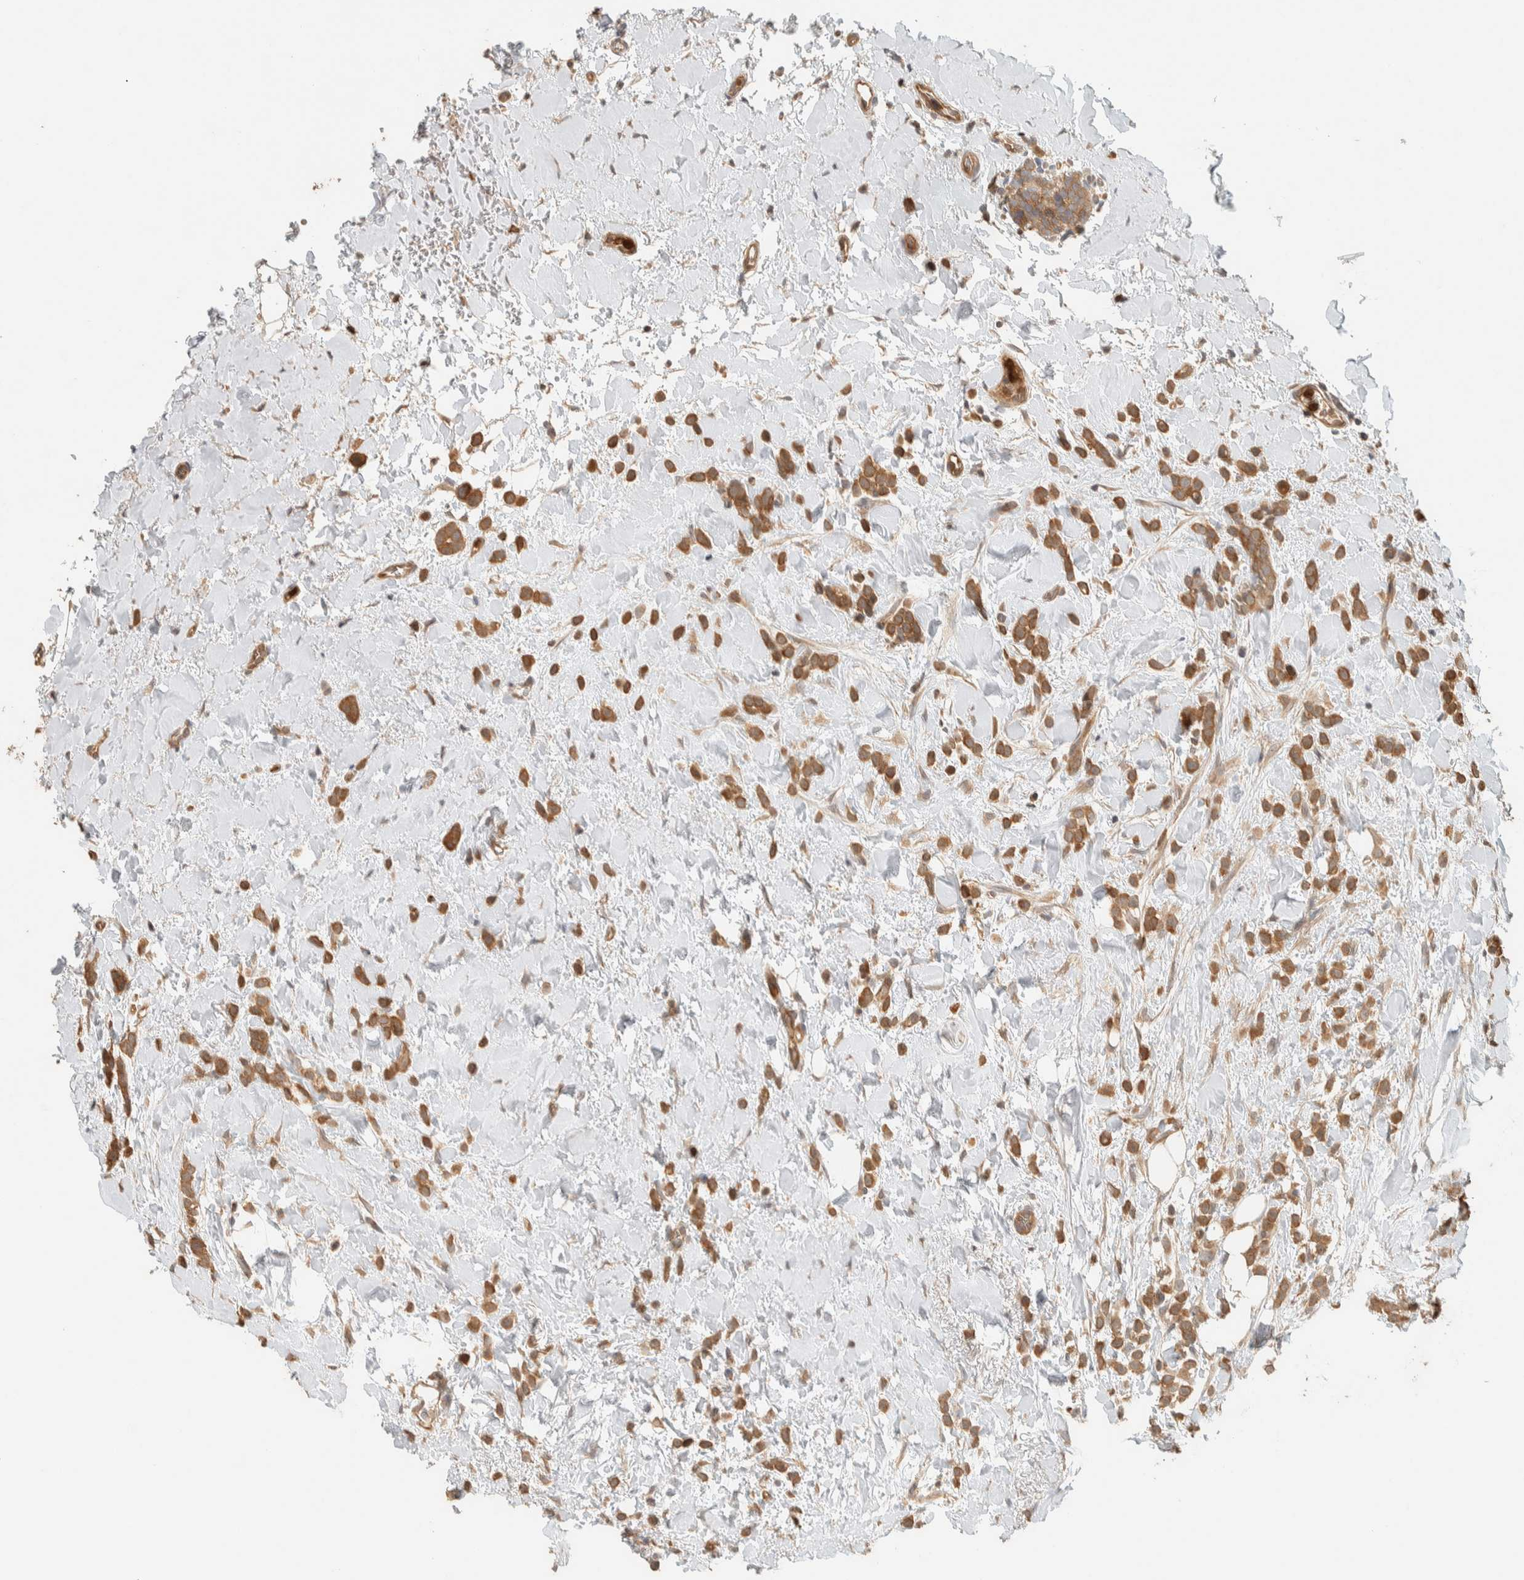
{"staining": {"intensity": "moderate", "quantity": ">75%", "location": "cytoplasmic/membranous"}, "tissue": "breast cancer", "cell_type": "Tumor cells", "image_type": "cancer", "snomed": [{"axis": "morphology", "description": "Normal tissue, NOS"}, {"axis": "morphology", "description": "Lobular carcinoma"}, {"axis": "topography", "description": "Breast"}], "caption": "A high-resolution photomicrograph shows immunohistochemistry staining of lobular carcinoma (breast), which demonstrates moderate cytoplasmic/membranous expression in about >75% of tumor cells.", "gene": "ADSS2", "patient": {"sex": "female", "age": 50}}